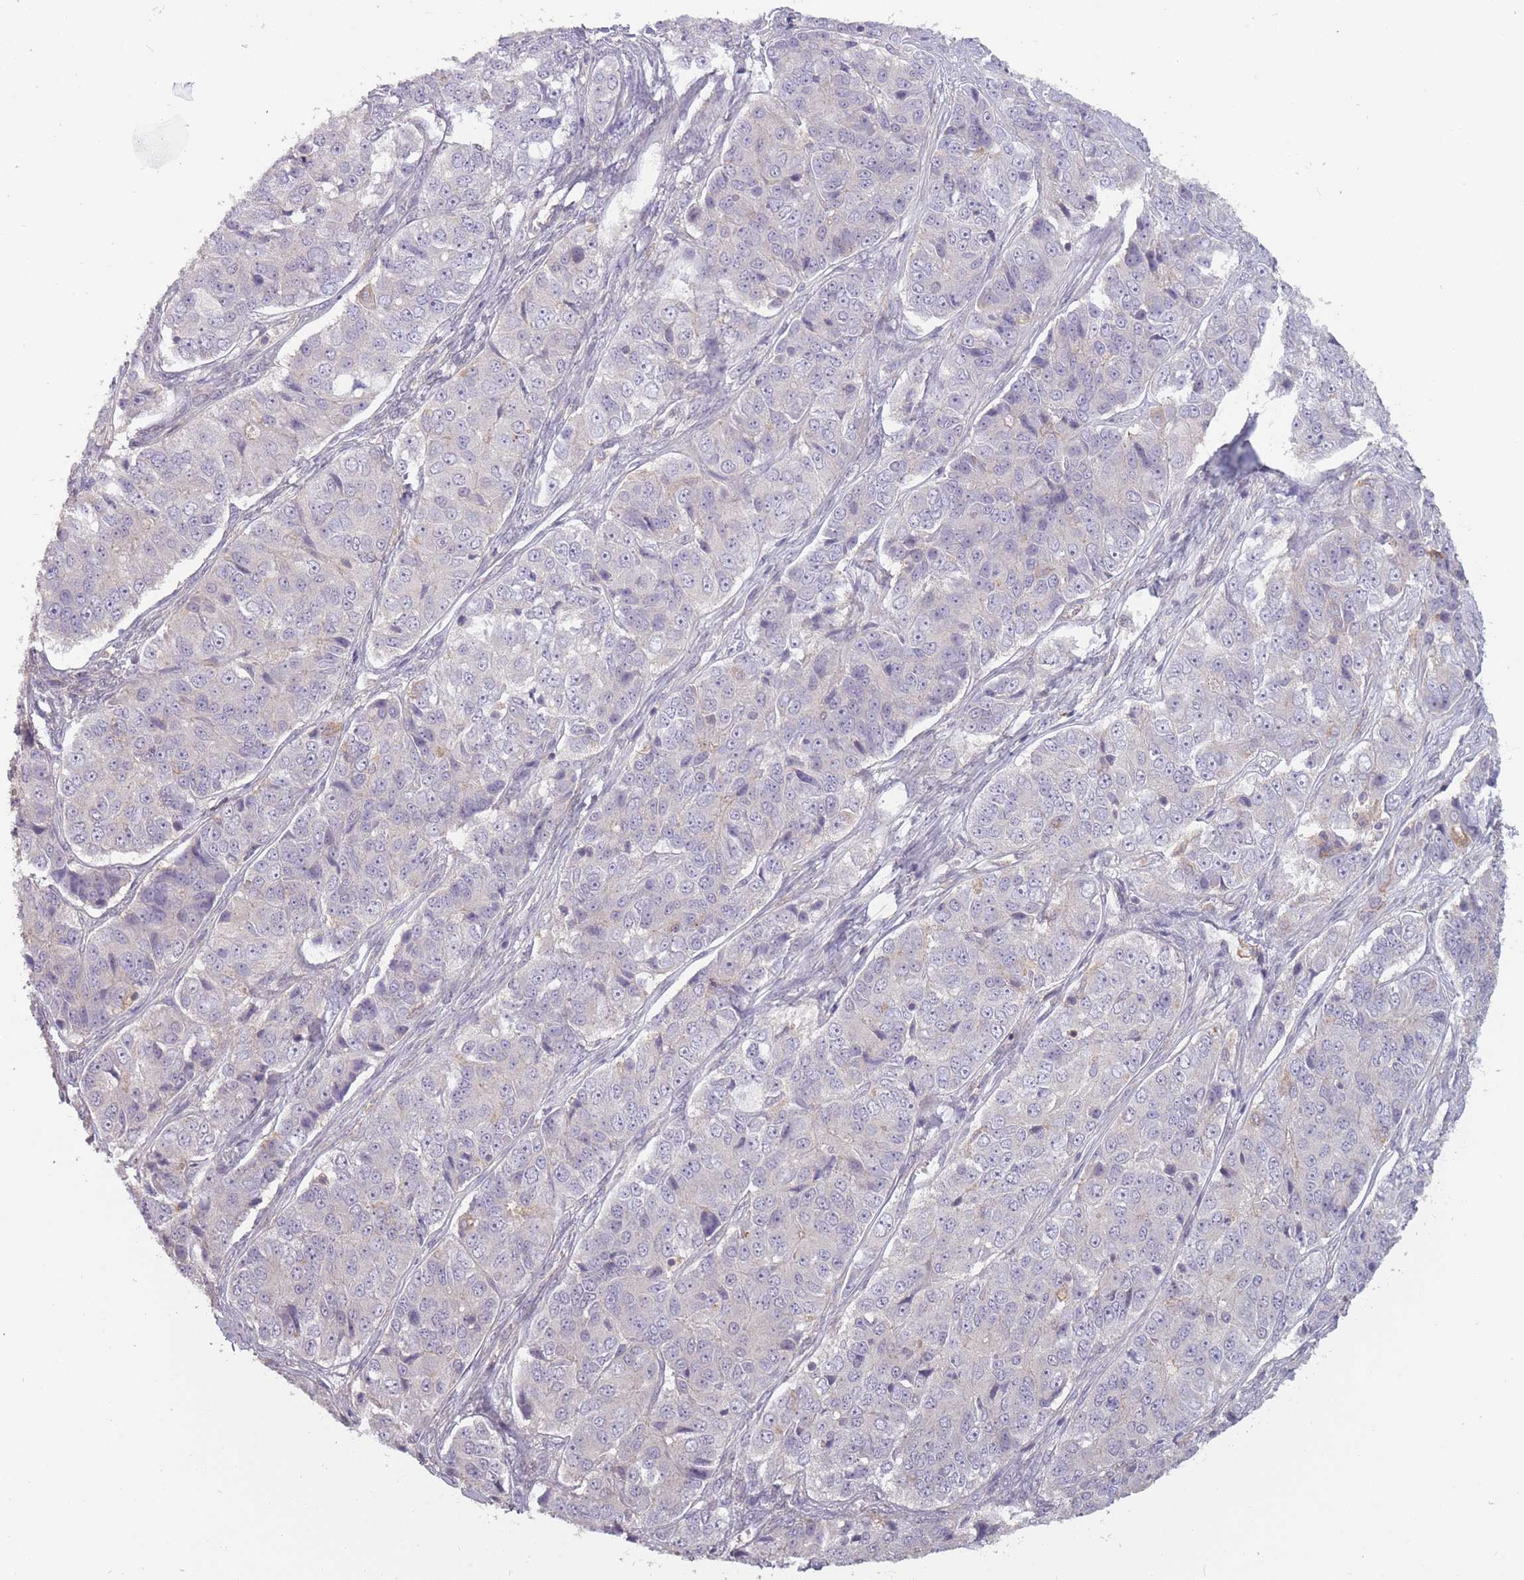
{"staining": {"intensity": "moderate", "quantity": "<25%", "location": "cytoplasmic/membranous"}, "tissue": "ovarian cancer", "cell_type": "Tumor cells", "image_type": "cancer", "snomed": [{"axis": "morphology", "description": "Carcinoma, endometroid"}, {"axis": "topography", "description": "Ovary"}], "caption": "Tumor cells demonstrate low levels of moderate cytoplasmic/membranous expression in about <25% of cells in ovarian cancer (endometroid carcinoma).", "gene": "TET3", "patient": {"sex": "female", "age": 51}}